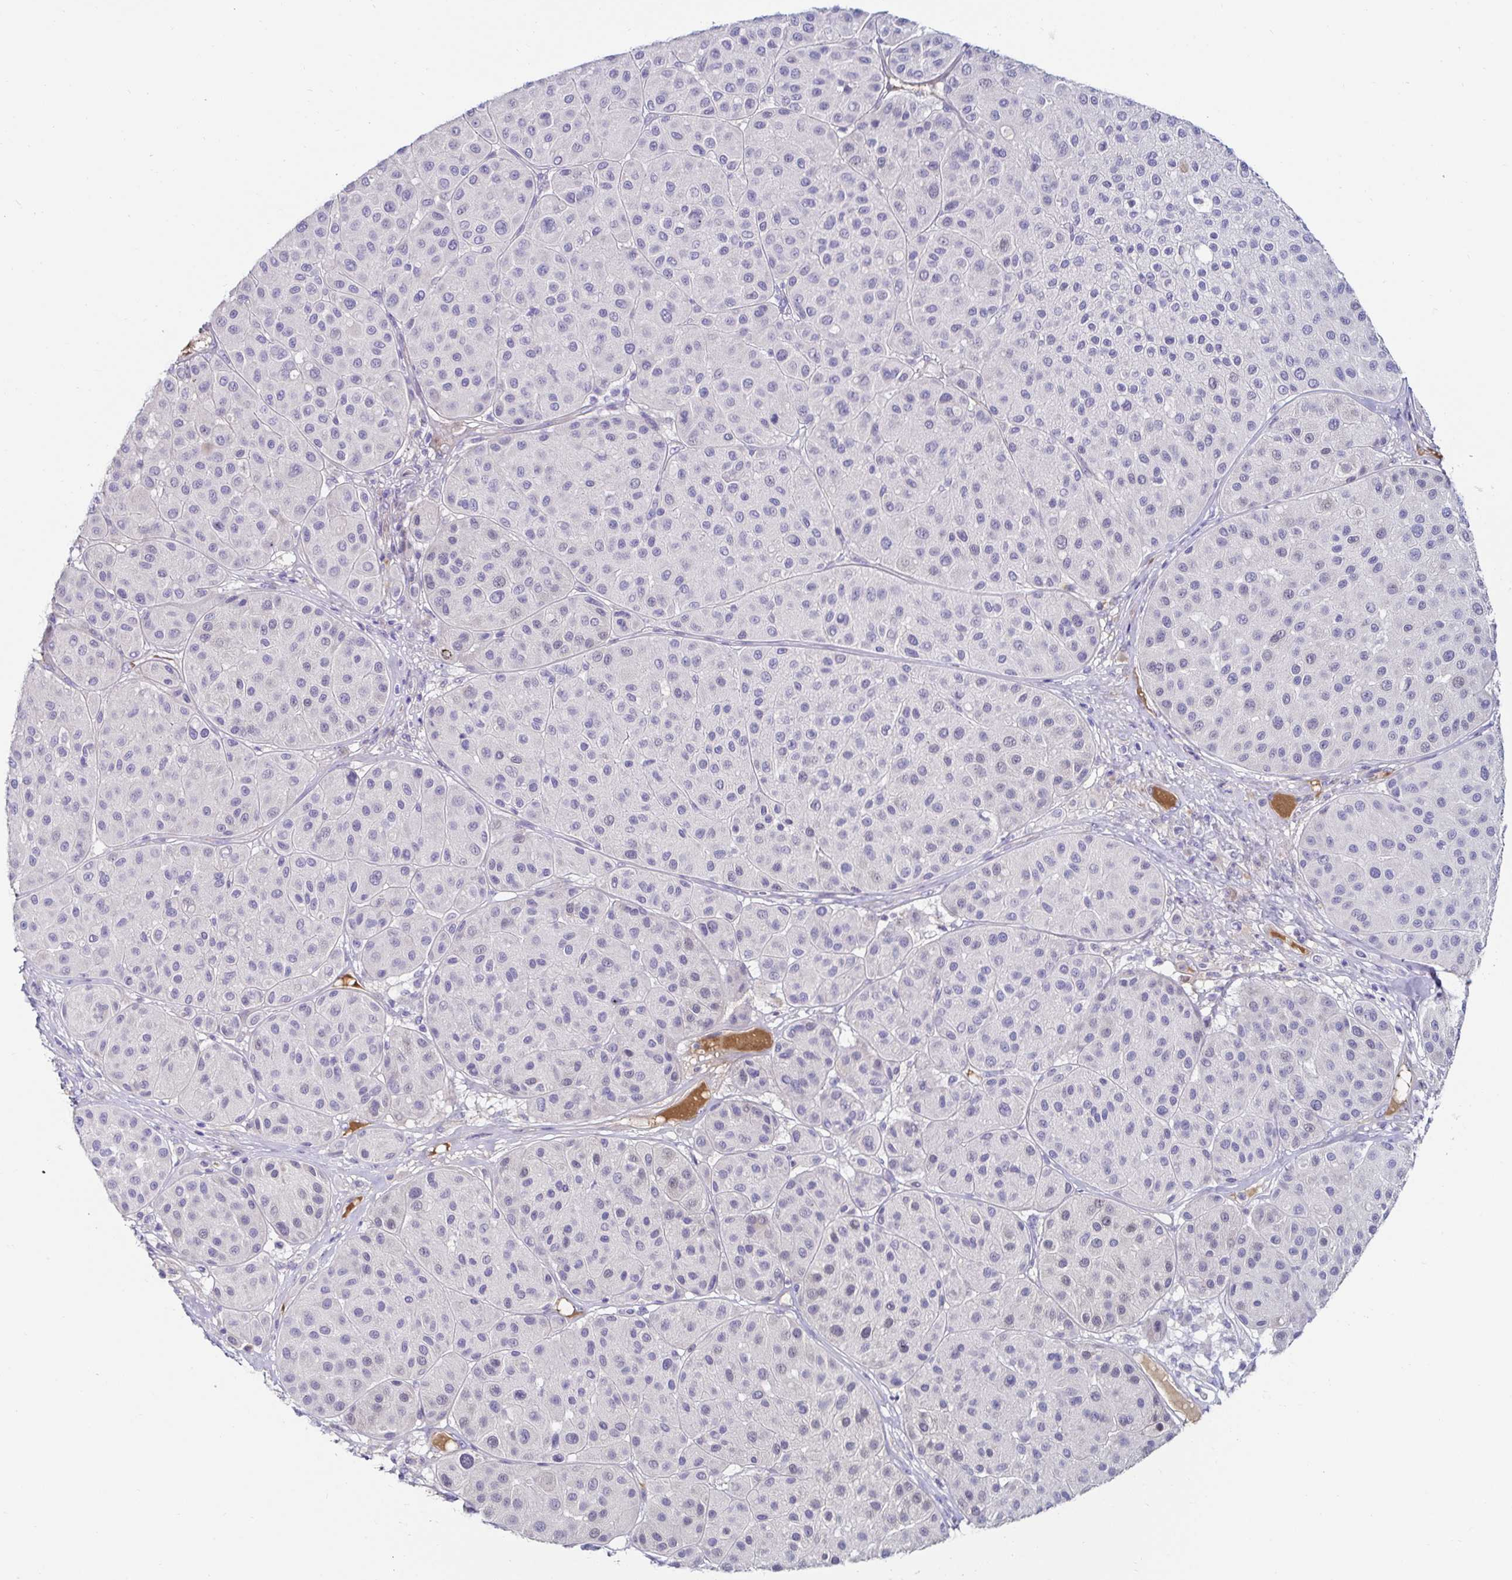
{"staining": {"intensity": "negative", "quantity": "none", "location": "none"}, "tissue": "melanoma", "cell_type": "Tumor cells", "image_type": "cancer", "snomed": [{"axis": "morphology", "description": "Malignant melanoma, Metastatic site"}, {"axis": "topography", "description": "Smooth muscle"}], "caption": "Immunohistochemical staining of human malignant melanoma (metastatic site) exhibits no significant staining in tumor cells.", "gene": "C4orf17", "patient": {"sex": "male", "age": 41}}